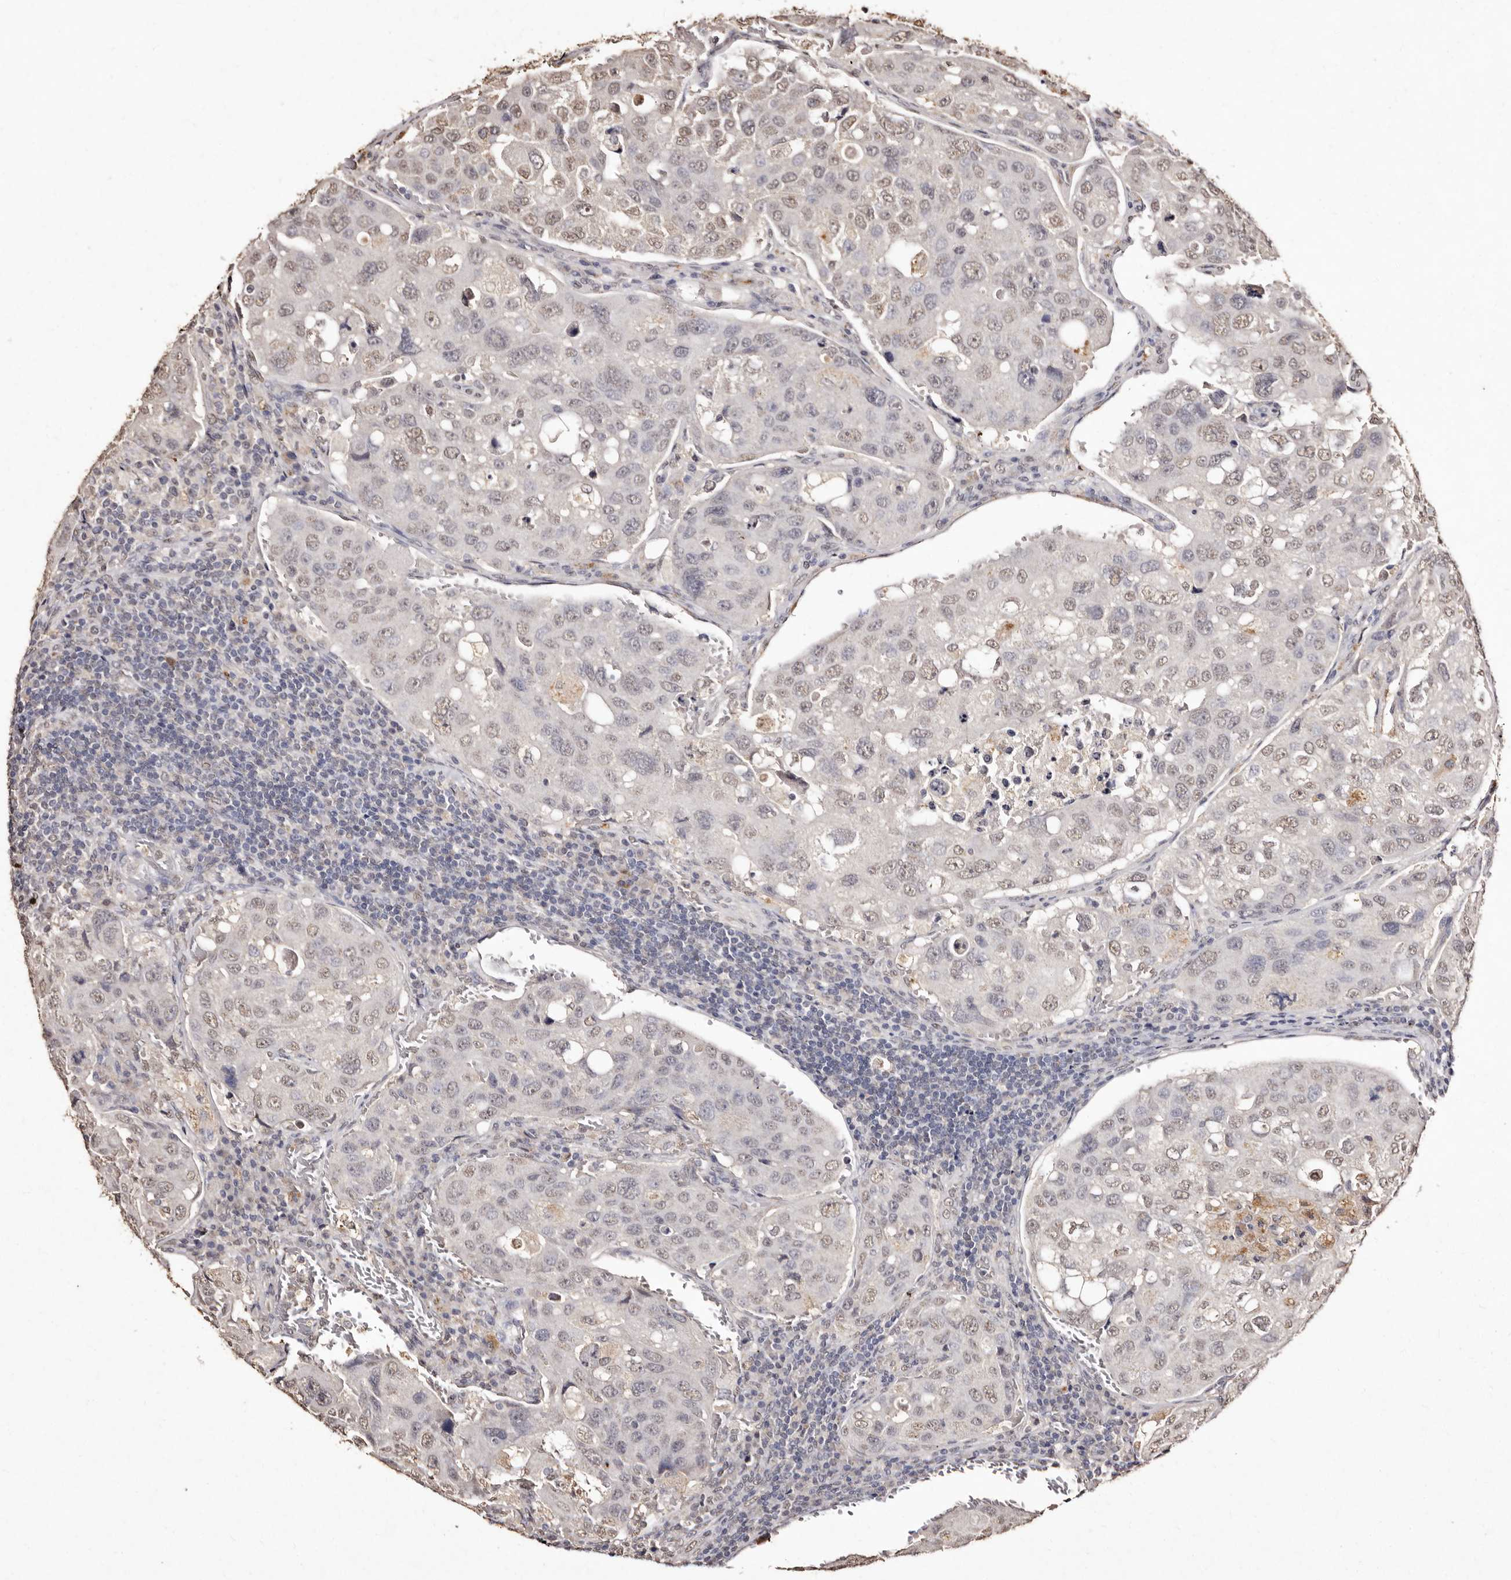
{"staining": {"intensity": "weak", "quantity": "25%-75%", "location": "nuclear"}, "tissue": "urothelial cancer", "cell_type": "Tumor cells", "image_type": "cancer", "snomed": [{"axis": "morphology", "description": "Urothelial carcinoma, High grade"}, {"axis": "topography", "description": "Lymph node"}, {"axis": "topography", "description": "Urinary bladder"}], "caption": "Approximately 25%-75% of tumor cells in human urothelial carcinoma (high-grade) demonstrate weak nuclear protein positivity as visualized by brown immunohistochemical staining.", "gene": "ERBB4", "patient": {"sex": "male", "age": 51}}